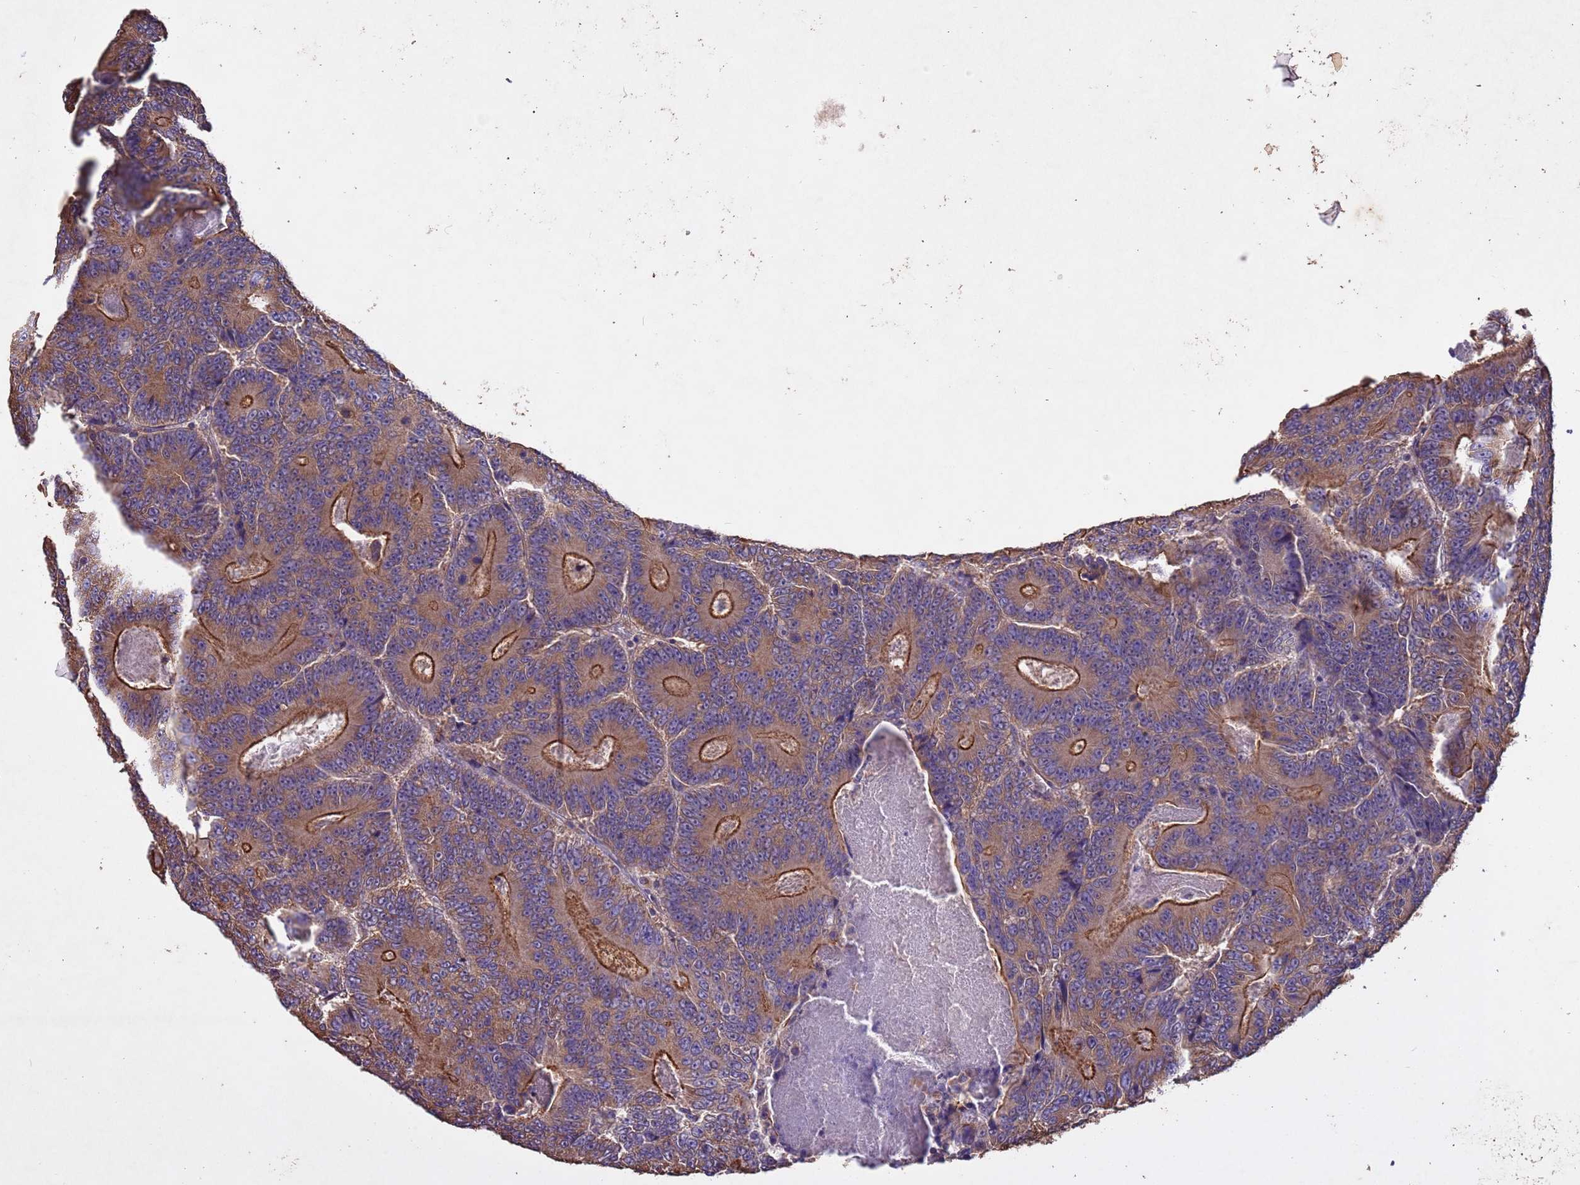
{"staining": {"intensity": "strong", "quantity": "25%-75%", "location": "cytoplasmic/membranous"}, "tissue": "colorectal cancer", "cell_type": "Tumor cells", "image_type": "cancer", "snomed": [{"axis": "morphology", "description": "Adenocarcinoma, NOS"}, {"axis": "topography", "description": "Colon"}], "caption": "A histopathology image showing strong cytoplasmic/membranous positivity in about 25%-75% of tumor cells in adenocarcinoma (colorectal), as visualized by brown immunohistochemical staining.", "gene": "MTX3", "patient": {"sex": "male", "age": 83}}